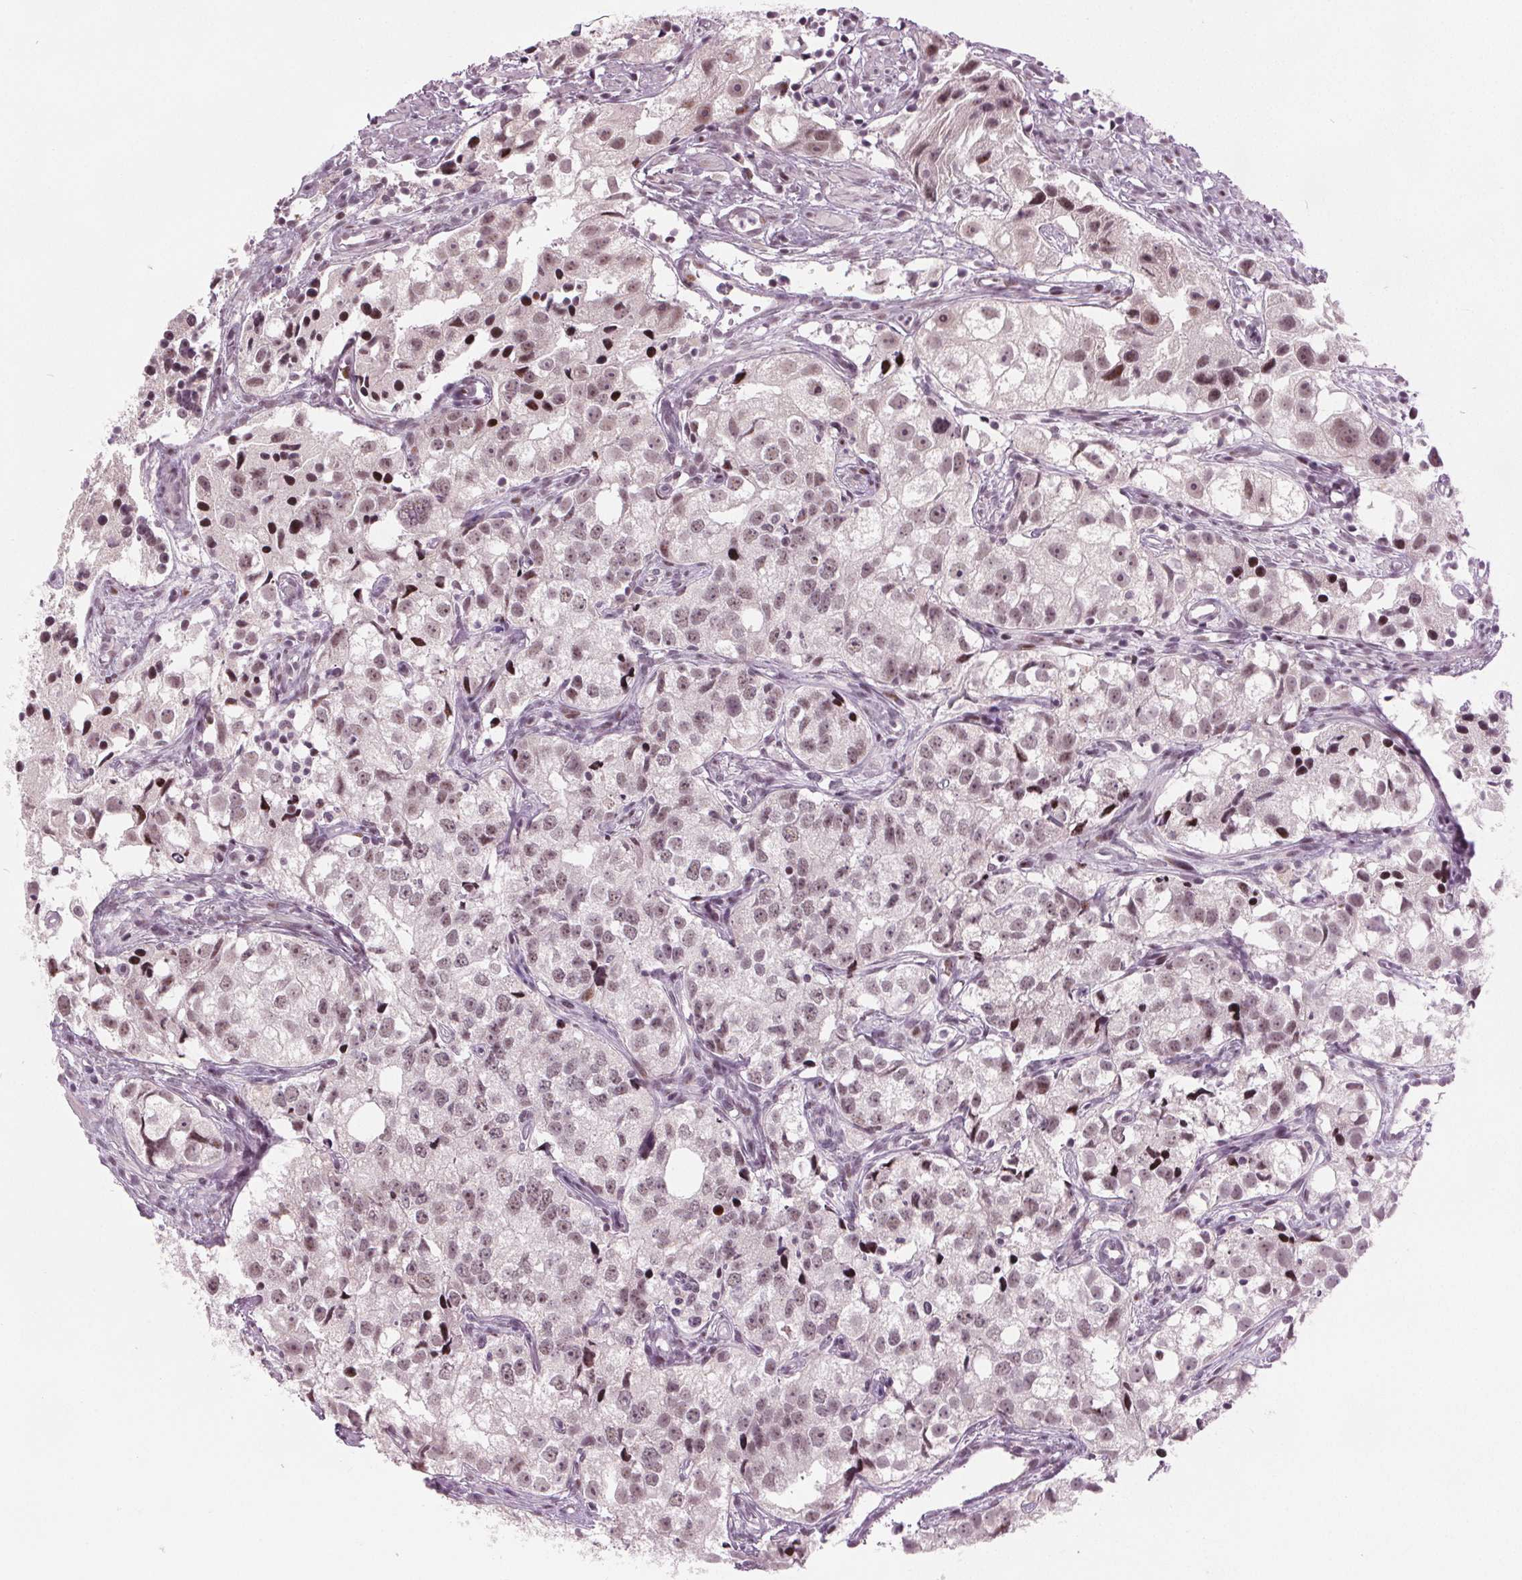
{"staining": {"intensity": "moderate", "quantity": ">75%", "location": "nuclear"}, "tissue": "prostate cancer", "cell_type": "Tumor cells", "image_type": "cancer", "snomed": [{"axis": "morphology", "description": "Adenocarcinoma, High grade"}, {"axis": "topography", "description": "Prostate"}], "caption": "High-grade adenocarcinoma (prostate) stained with a brown dye demonstrates moderate nuclear positive expression in about >75% of tumor cells.", "gene": "TTC34", "patient": {"sex": "male", "age": 68}}